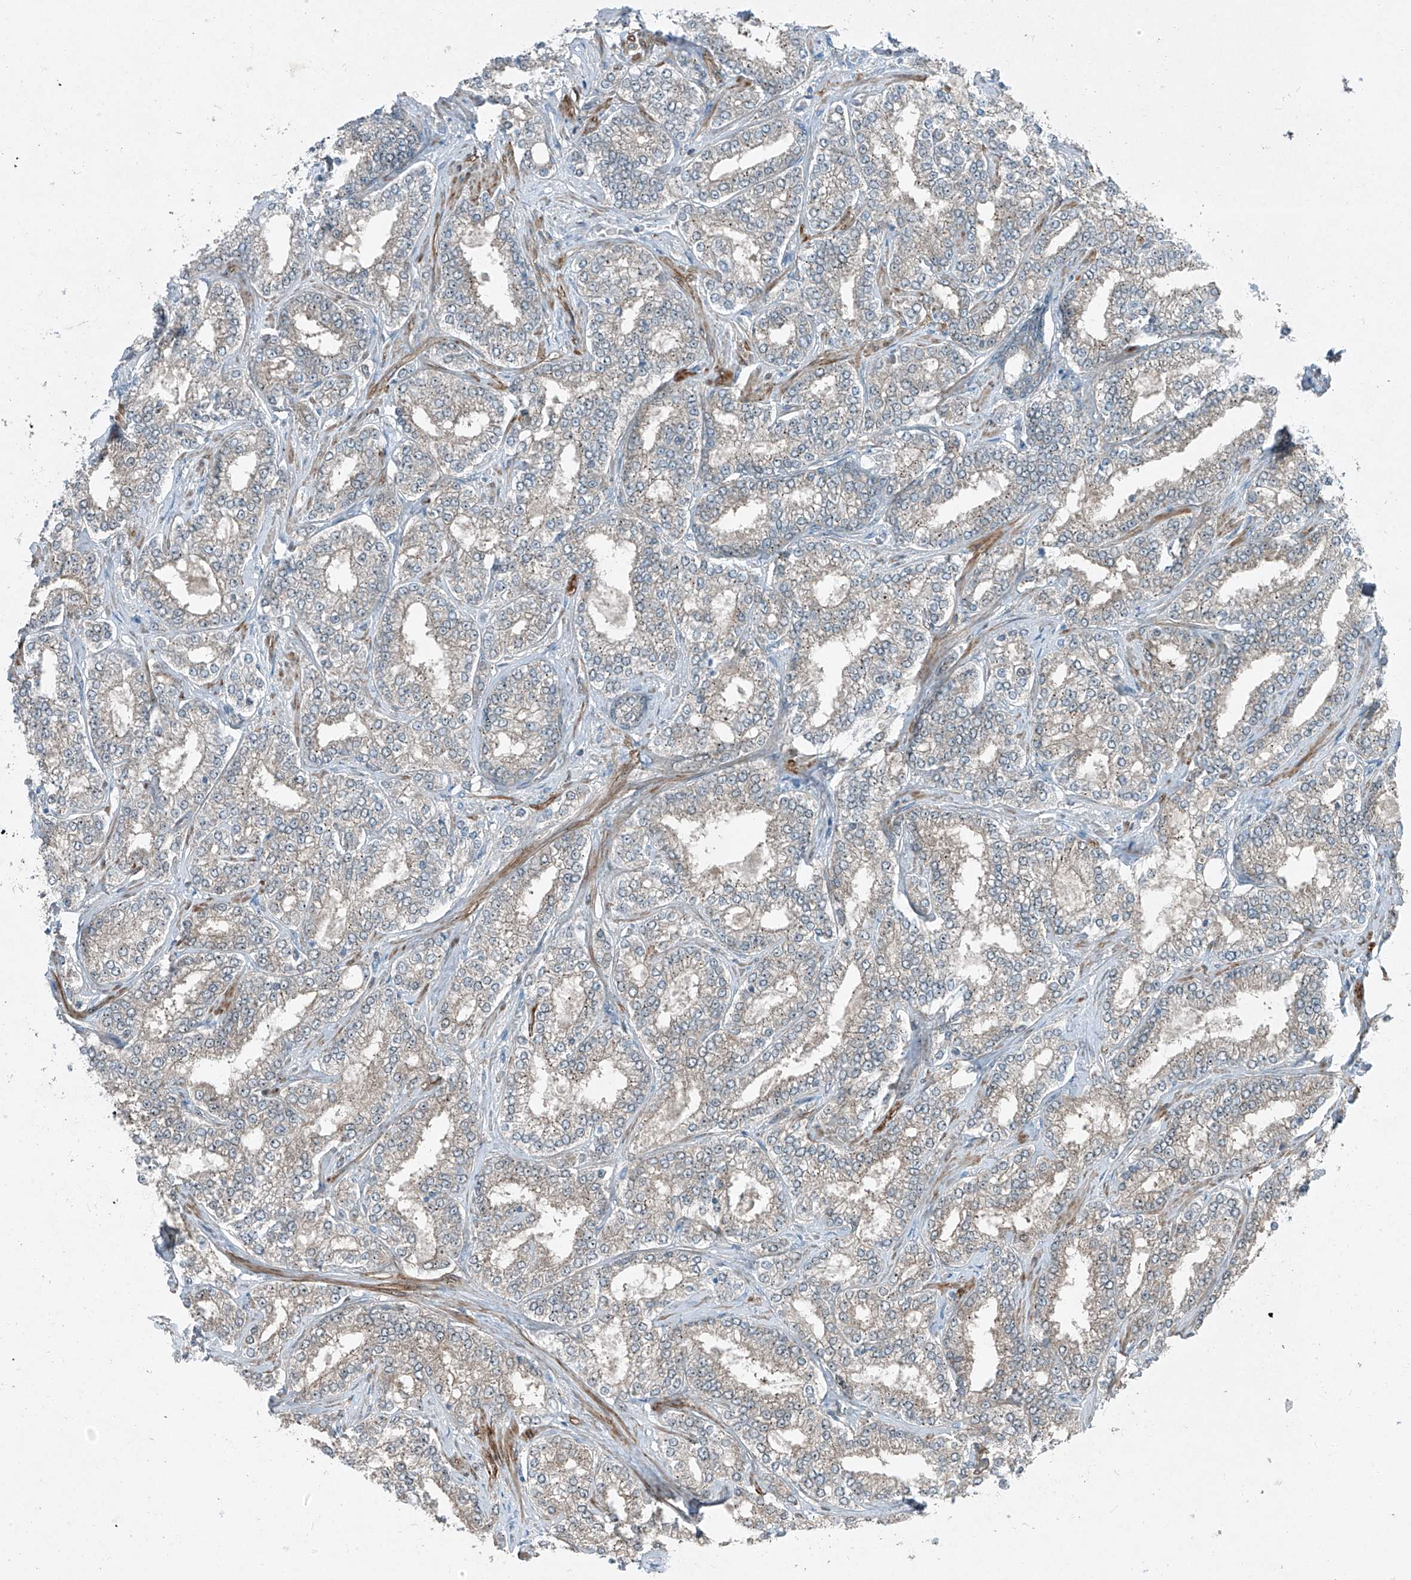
{"staining": {"intensity": "weak", "quantity": "25%-75%", "location": "cytoplasmic/membranous"}, "tissue": "prostate cancer", "cell_type": "Tumor cells", "image_type": "cancer", "snomed": [{"axis": "morphology", "description": "Normal tissue, NOS"}, {"axis": "morphology", "description": "Adenocarcinoma, High grade"}, {"axis": "topography", "description": "Prostate"}], "caption": "A high-resolution micrograph shows immunohistochemistry (IHC) staining of prostate cancer, which displays weak cytoplasmic/membranous expression in about 25%-75% of tumor cells.", "gene": "PPCS", "patient": {"sex": "male", "age": 83}}